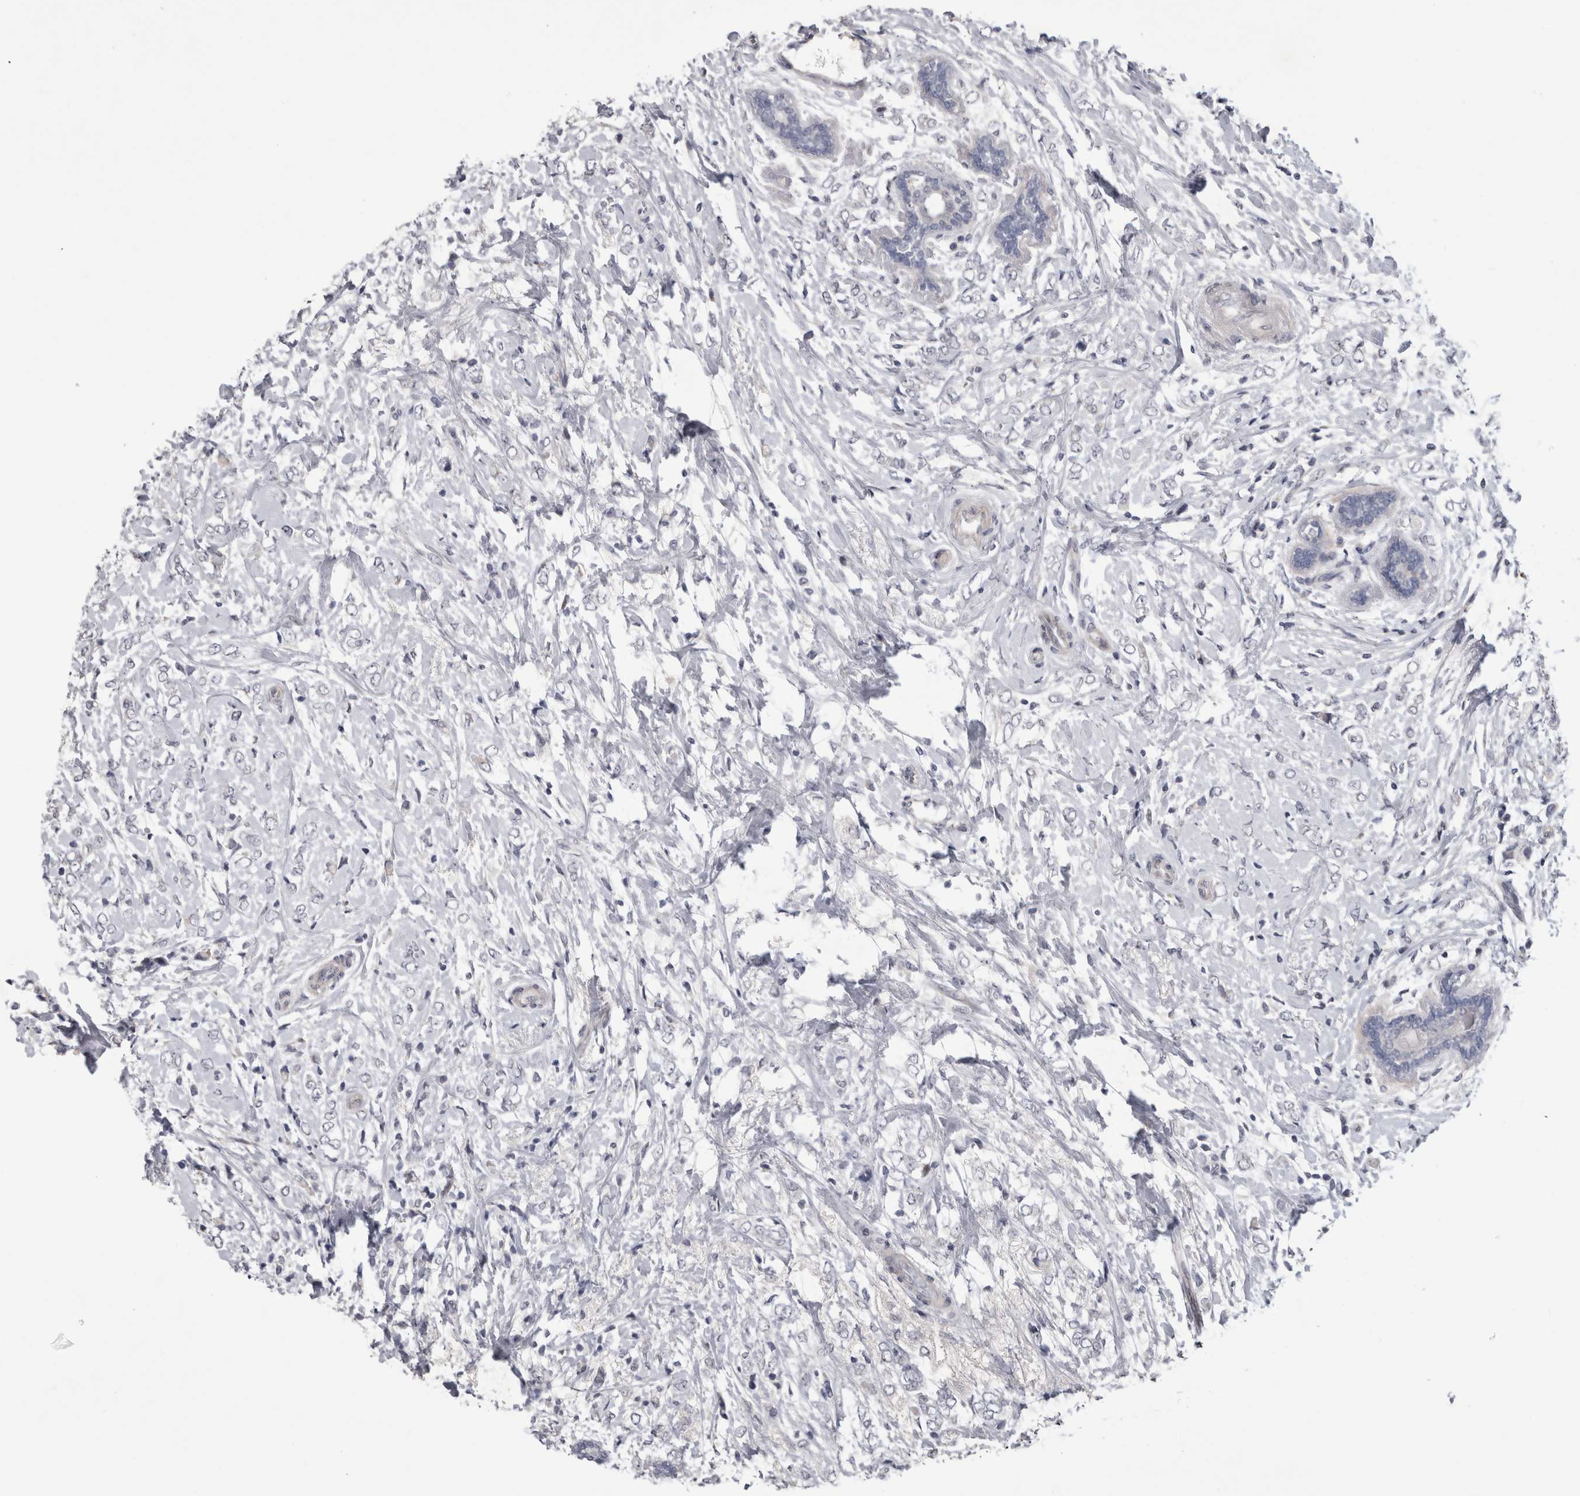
{"staining": {"intensity": "negative", "quantity": "none", "location": "none"}, "tissue": "breast cancer", "cell_type": "Tumor cells", "image_type": "cancer", "snomed": [{"axis": "morphology", "description": "Normal tissue, NOS"}, {"axis": "morphology", "description": "Lobular carcinoma"}, {"axis": "topography", "description": "Breast"}], "caption": "Immunohistochemical staining of human breast cancer (lobular carcinoma) shows no significant staining in tumor cells.", "gene": "IFI44", "patient": {"sex": "female", "age": 47}}